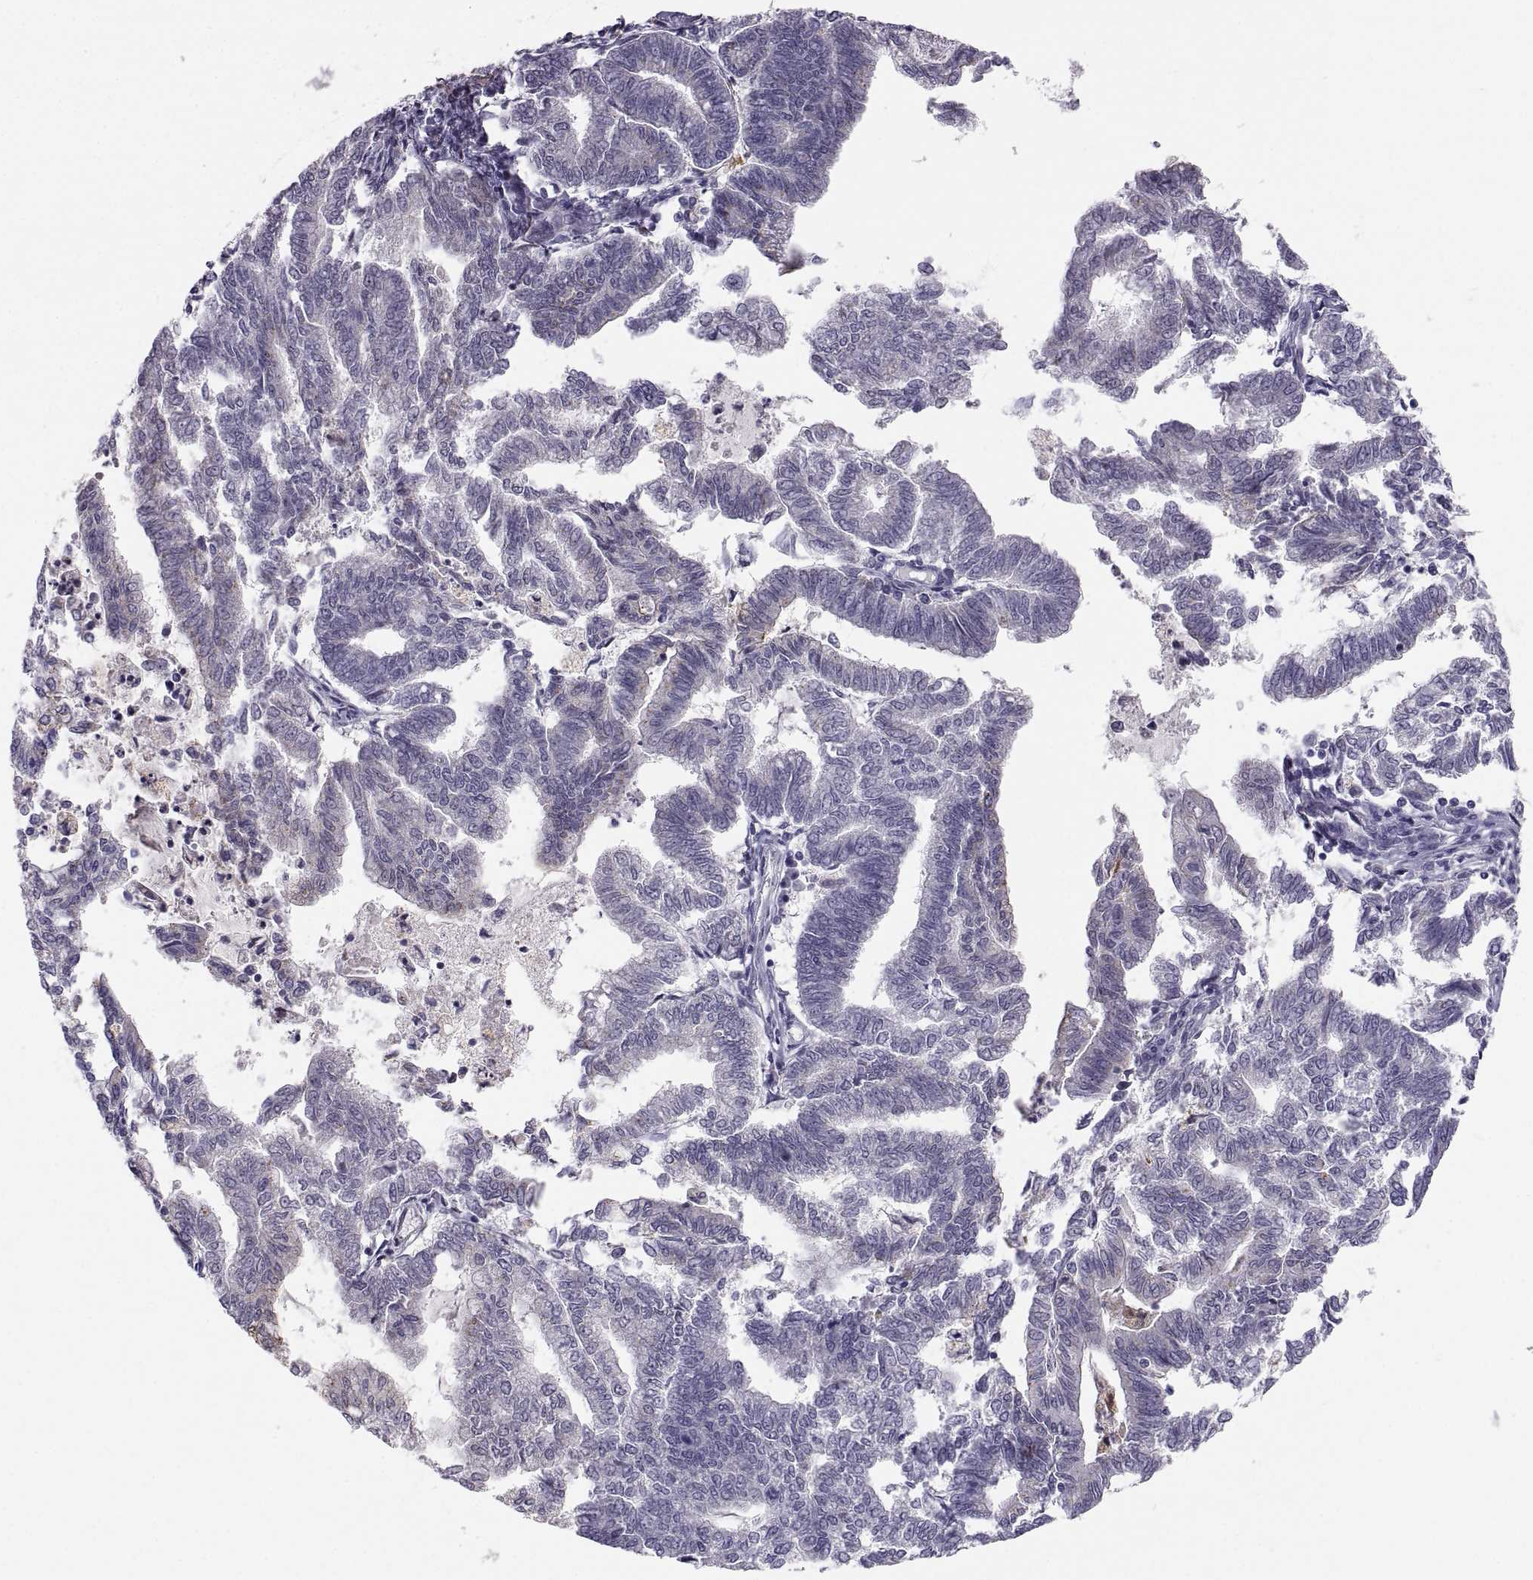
{"staining": {"intensity": "negative", "quantity": "none", "location": "none"}, "tissue": "endometrial cancer", "cell_type": "Tumor cells", "image_type": "cancer", "snomed": [{"axis": "morphology", "description": "Adenocarcinoma, NOS"}, {"axis": "topography", "description": "Endometrium"}], "caption": "Human endometrial cancer (adenocarcinoma) stained for a protein using IHC shows no positivity in tumor cells.", "gene": "PGM5", "patient": {"sex": "female", "age": 79}}